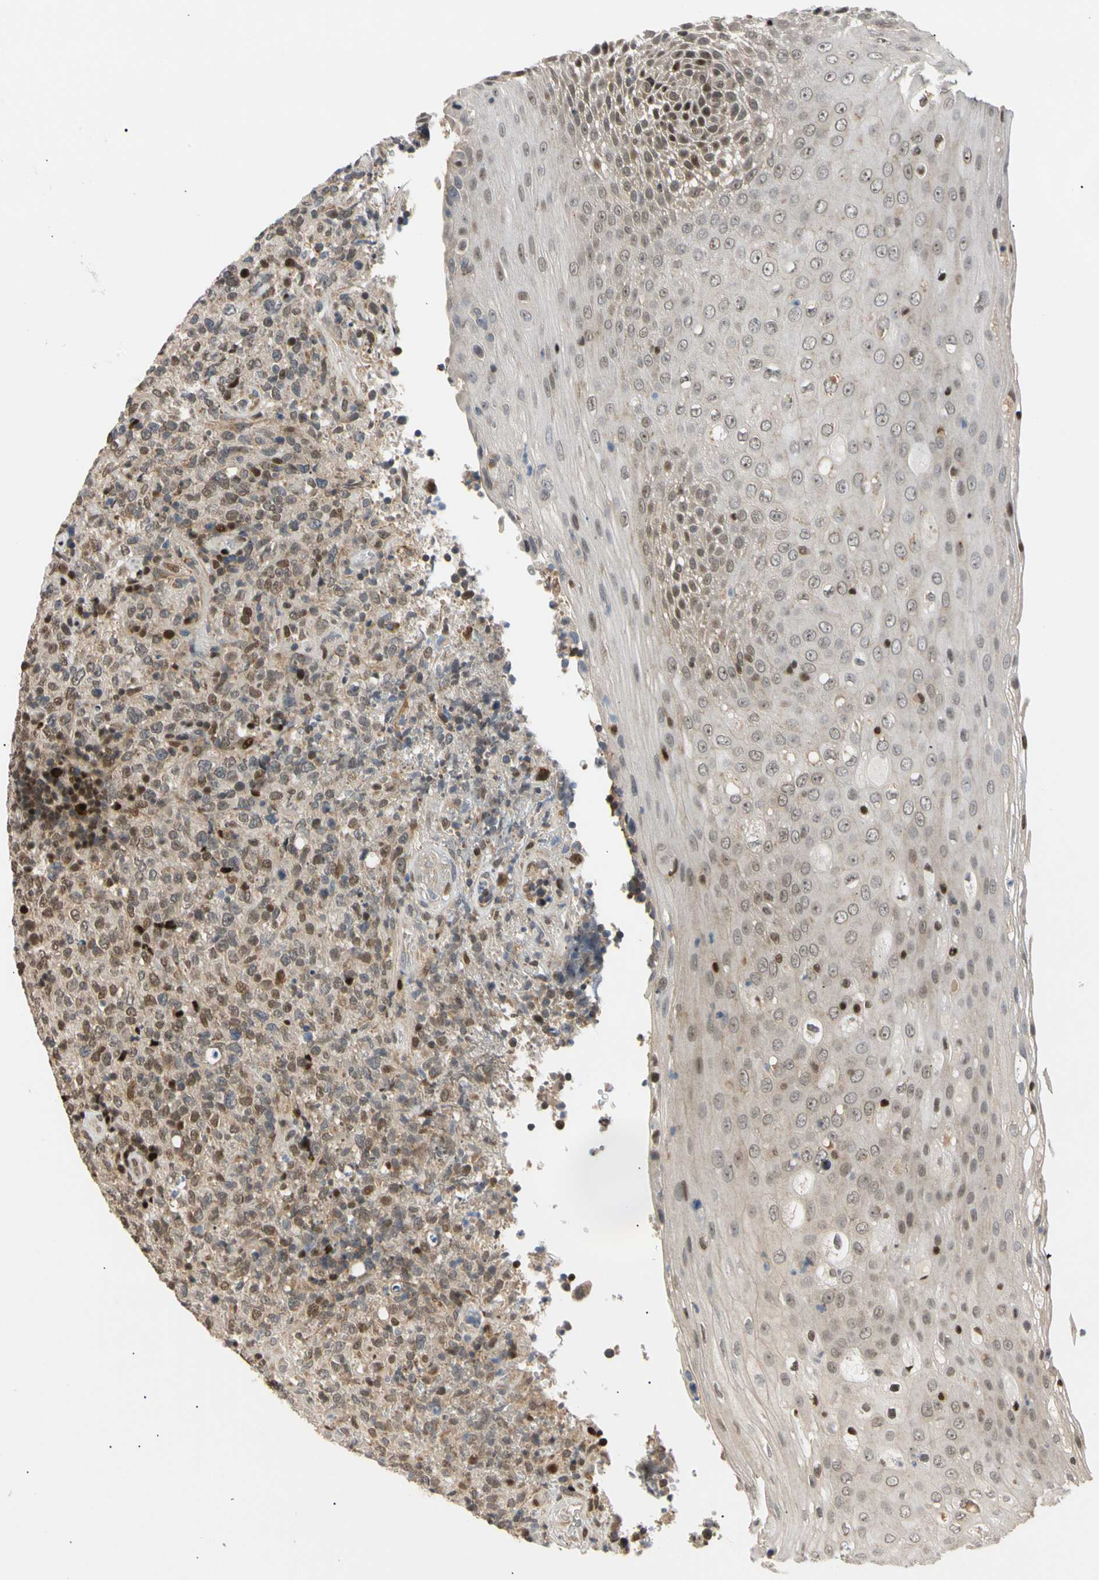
{"staining": {"intensity": "moderate", "quantity": "25%-75%", "location": "nuclear"}, "tissue": "lymphoma", "cell_type": "Tumor cells", "image_type": "cancer", "snomed": [{"axis": "morphology", "description": "Malignant lymphoma, non-Hodgkin's type, High grade"}, {"axis": "topography", "description": "Tonsil"}], "caption": "Moderate nuclear protein staining is identified in about 25%-75% of tumor cells in malignant lymphoma, non-Hodgkin's type (high-grade).", "gene": "E2F1", "patient": {"sex": "female", "age": 36}}